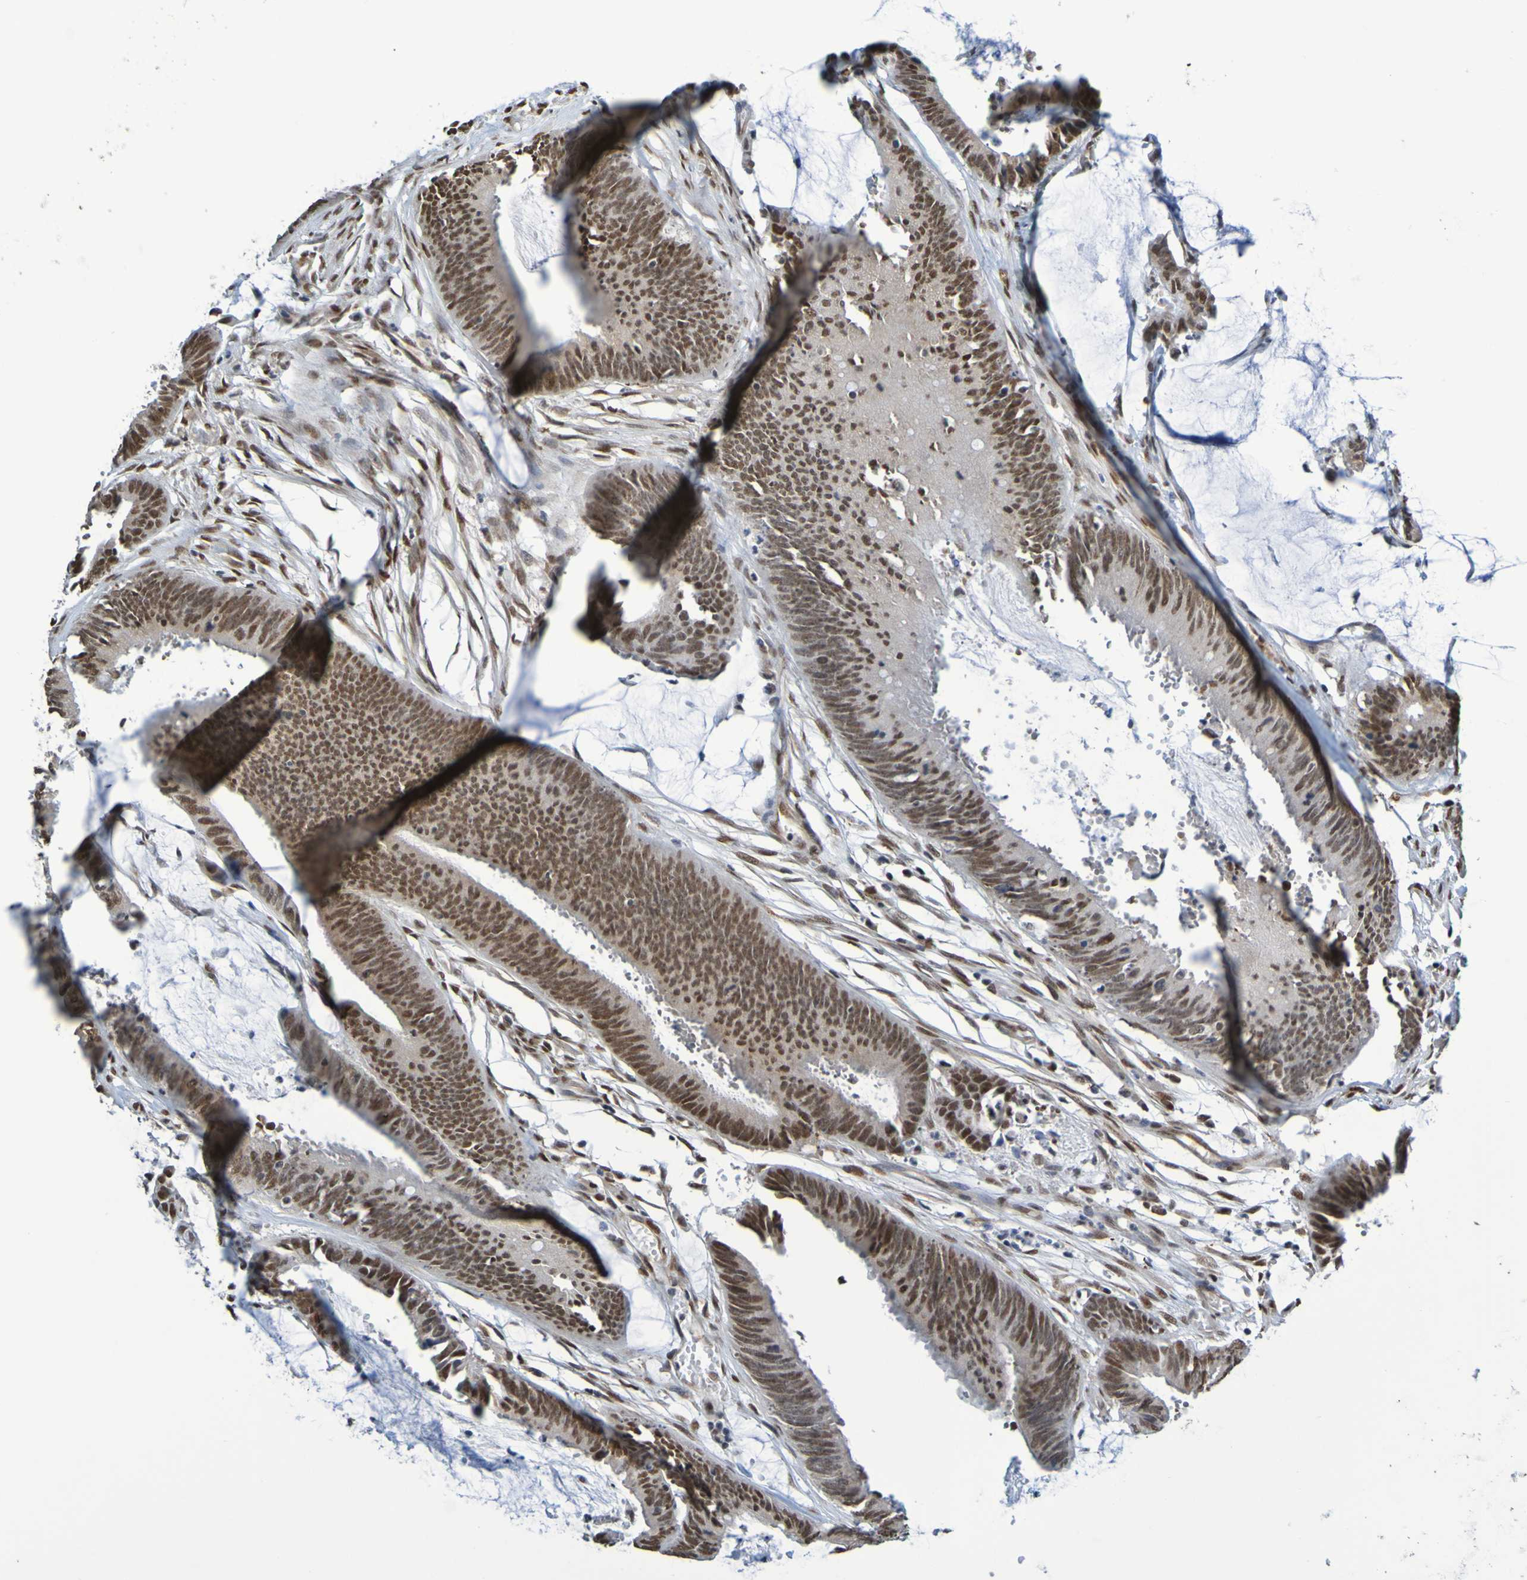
{"staining": {"intensity": "strong", "quantity": ">75%", "location": "nuclear"}, "tissue": "colorectal cancer", "cell_type": "Tumor cells", "image_type": "cancer", "snomed": [{"axis": "morphology", "description": "Adenocarcinoma, NOS"}, {"axis": "topography", "description": "Rectum"}], "caption": "IHC of human colorectal cancer (adenocarcinoma) reveals high levels of strong nuclear expression in approximately >75% of tumor cells. The protein of interest is stained brown, and the nuclei are stained in blue (DAB IHC with brightfield microscopy, high magnification).", "gene": "HDAC2", "patient": {"sex": "female", "age": 66}}